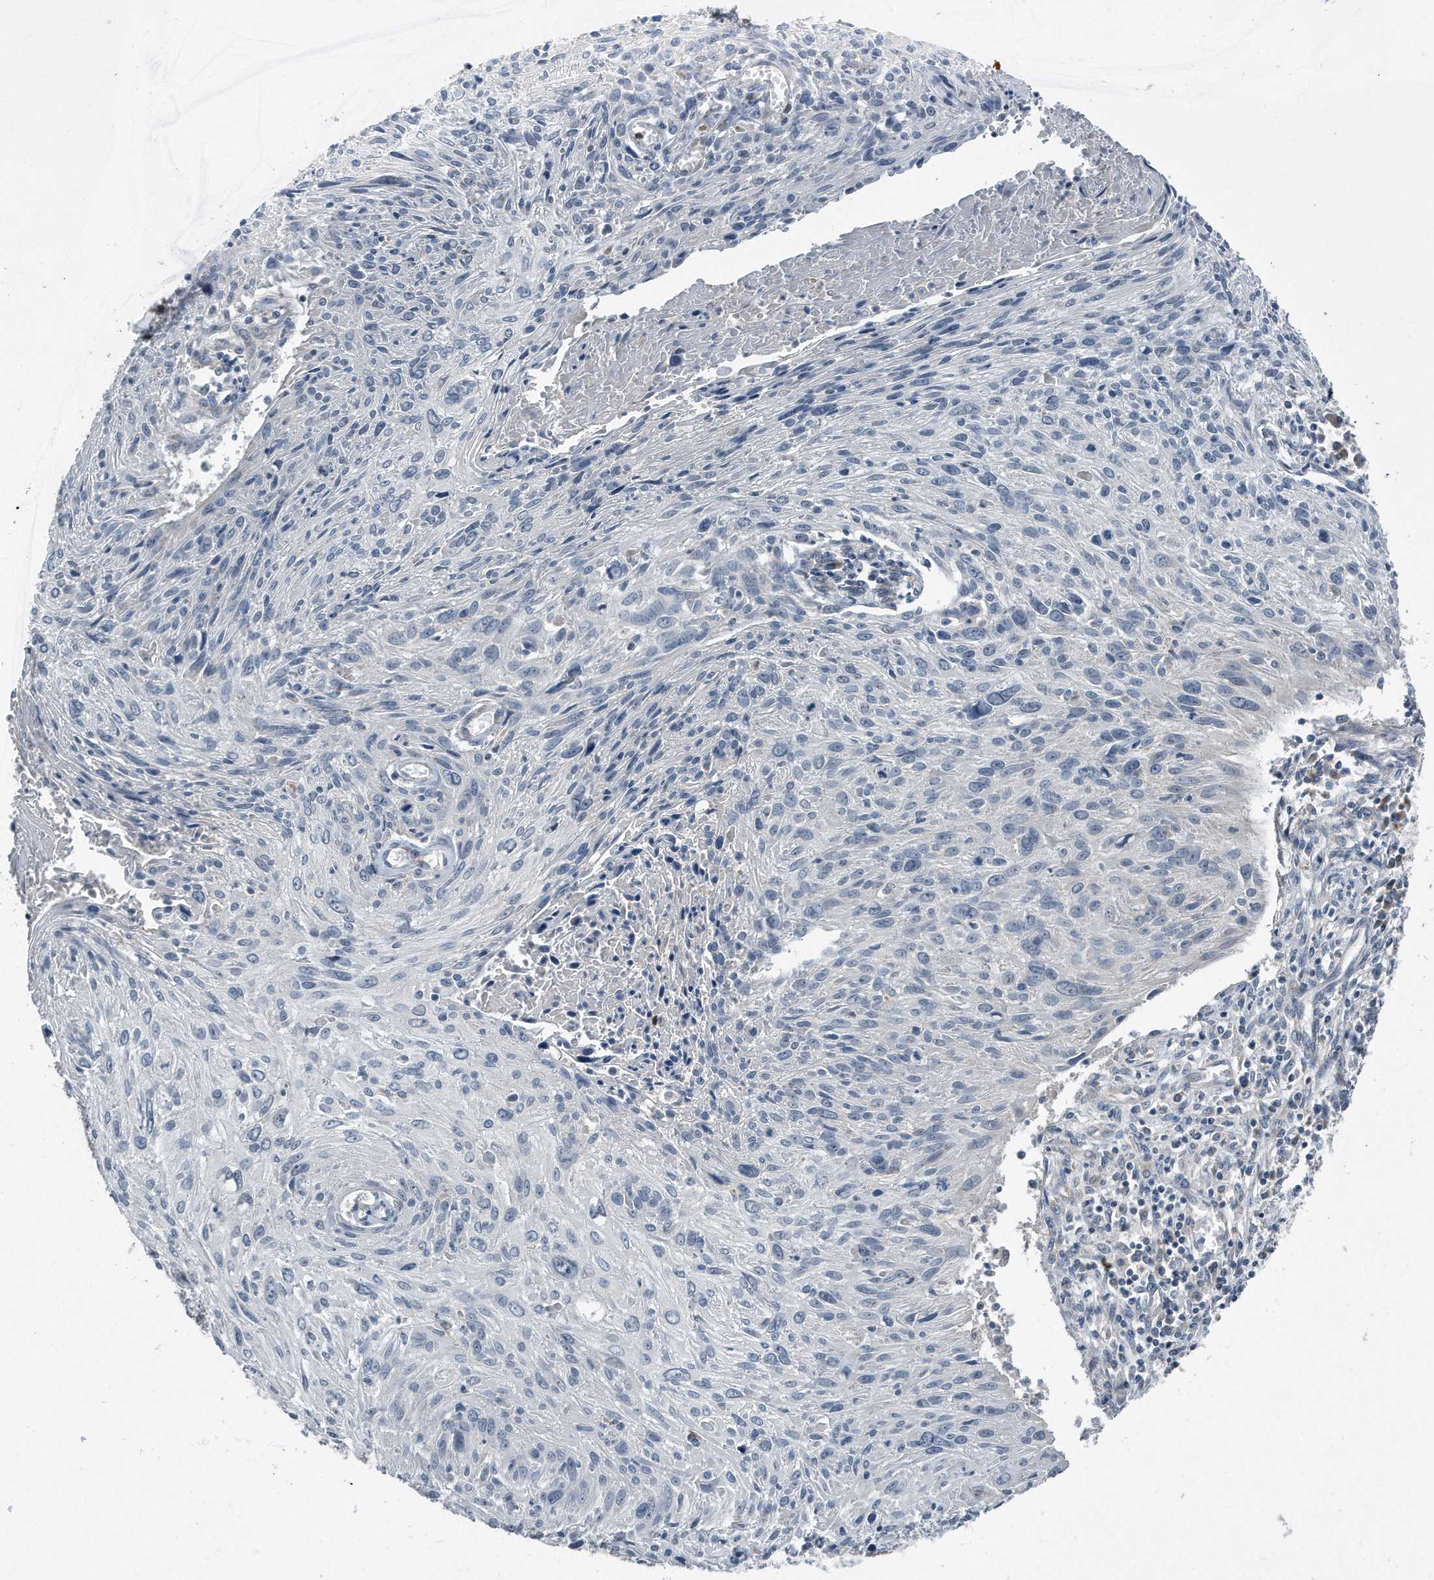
{"staining": {"intensity": "negative", "quantity": "none", "location": "none"}, "tissue": "cervical cancer", "cell_type": "Tumor cells", "image_type": "cancer", "snomed": [{"axis": "morphology", "description": "Squamous cell carcinoma, NOS"}, {"axis": "topography", "description": "Cervix"}], "caption": "This is a image of immunohistochemistry staining of cervical cancer (squamous cell carcinoma), which shows no positivity in tumor cells.", "gene": "LYRM4", "patient": {"sex": "female", "age": 51}}